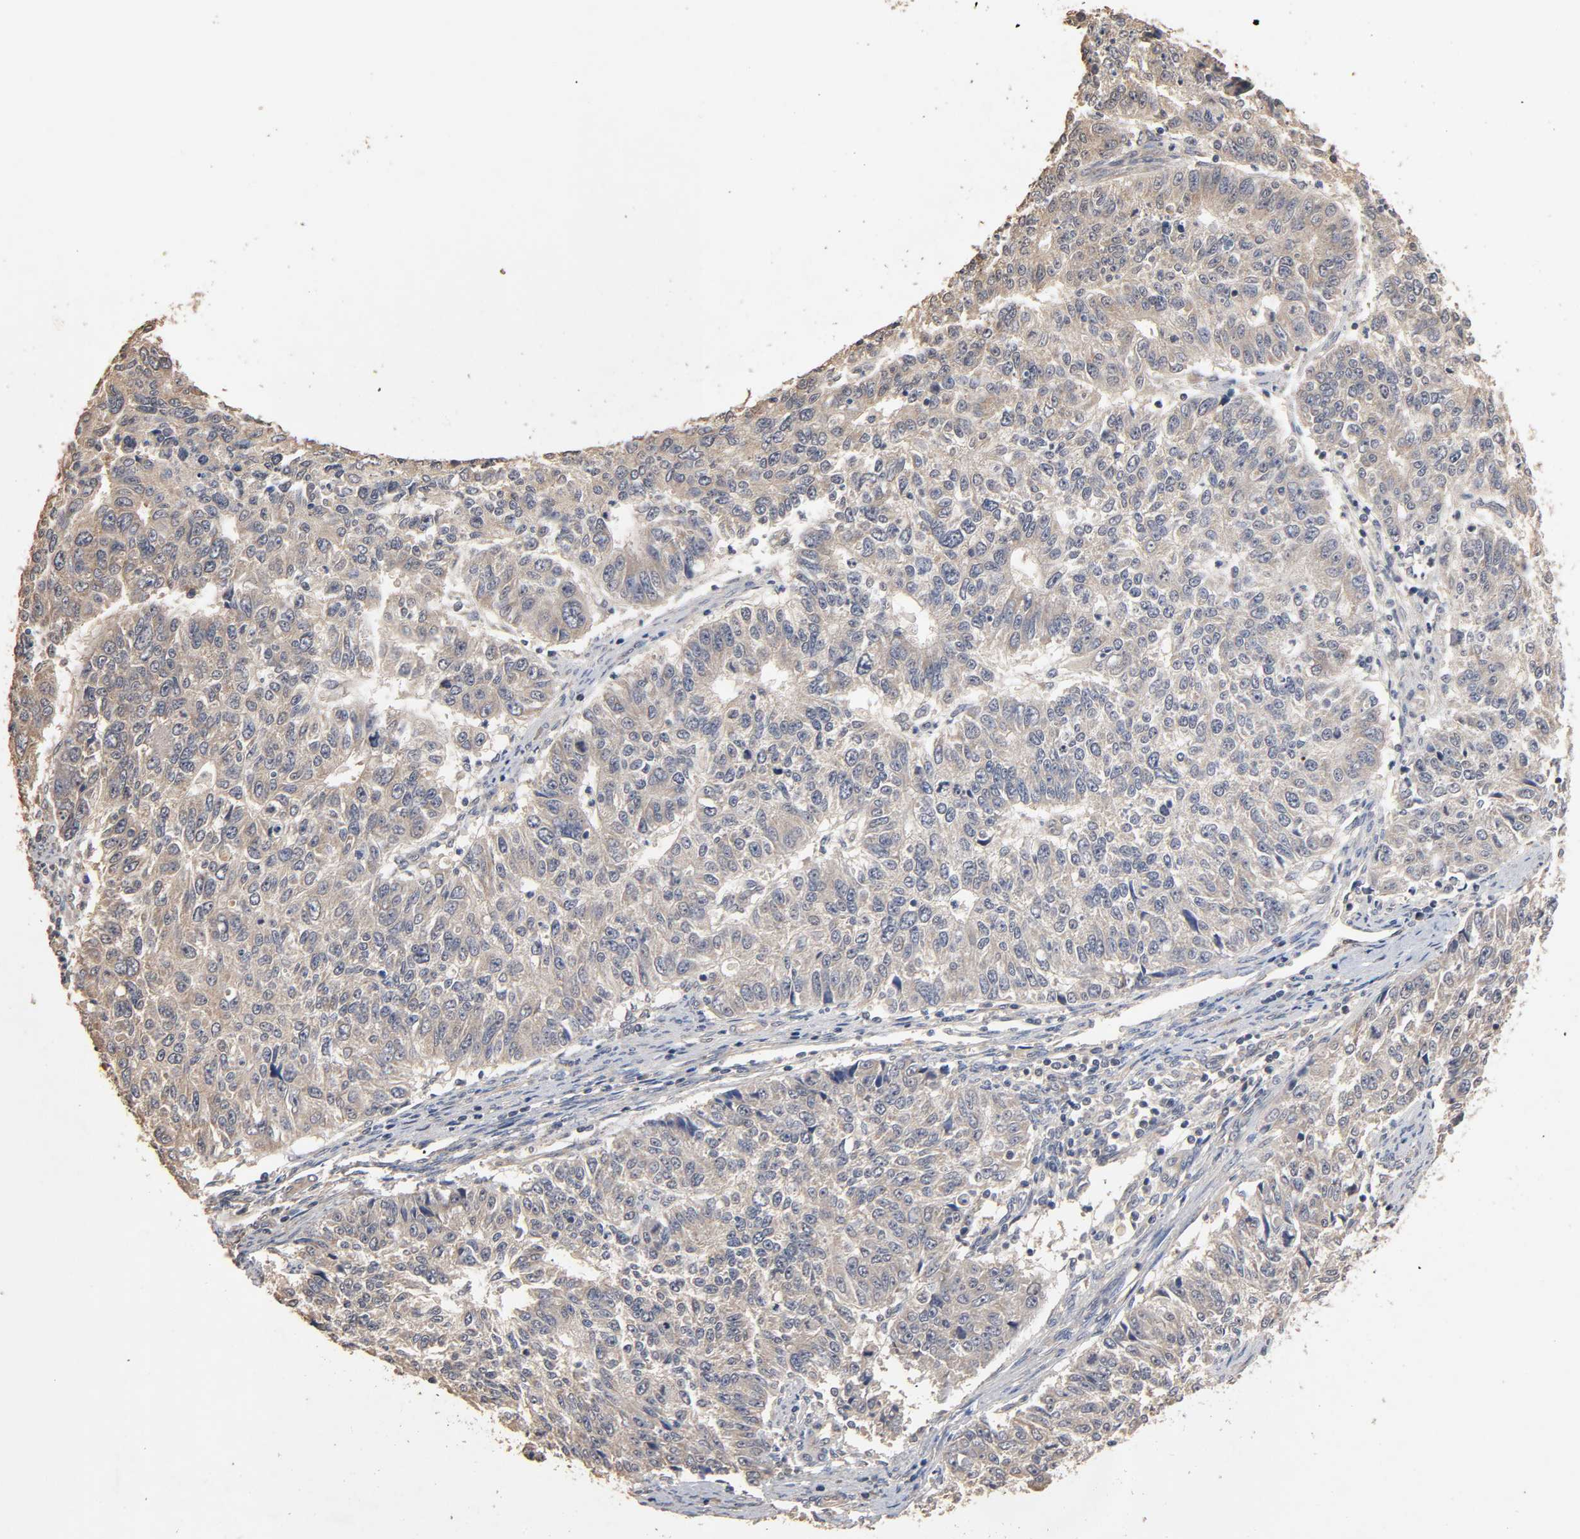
{"staining": {"intensity": "weak", "quantity": ">75%", "location": "cytoplasmic/membranous"}, "tissue": "endometrial cancer", "cell_type": "Tumor cells", "image_type": "cancer", "snomed": [{"axis": "morphology", "description": "Adenocarcinoma, NOS"}, {"axis": "topography", "description": "Endometrium"}], "caption": "A histopathology image showing weak cytoplasmic/membranous staining in approximately >75% of tumor cells in endometrial adenocarcinoma, as visualized by brown immunohistochemical staining.", "gene": "ARHGEF7", "patient": {"sex": "female", "age": 42}}